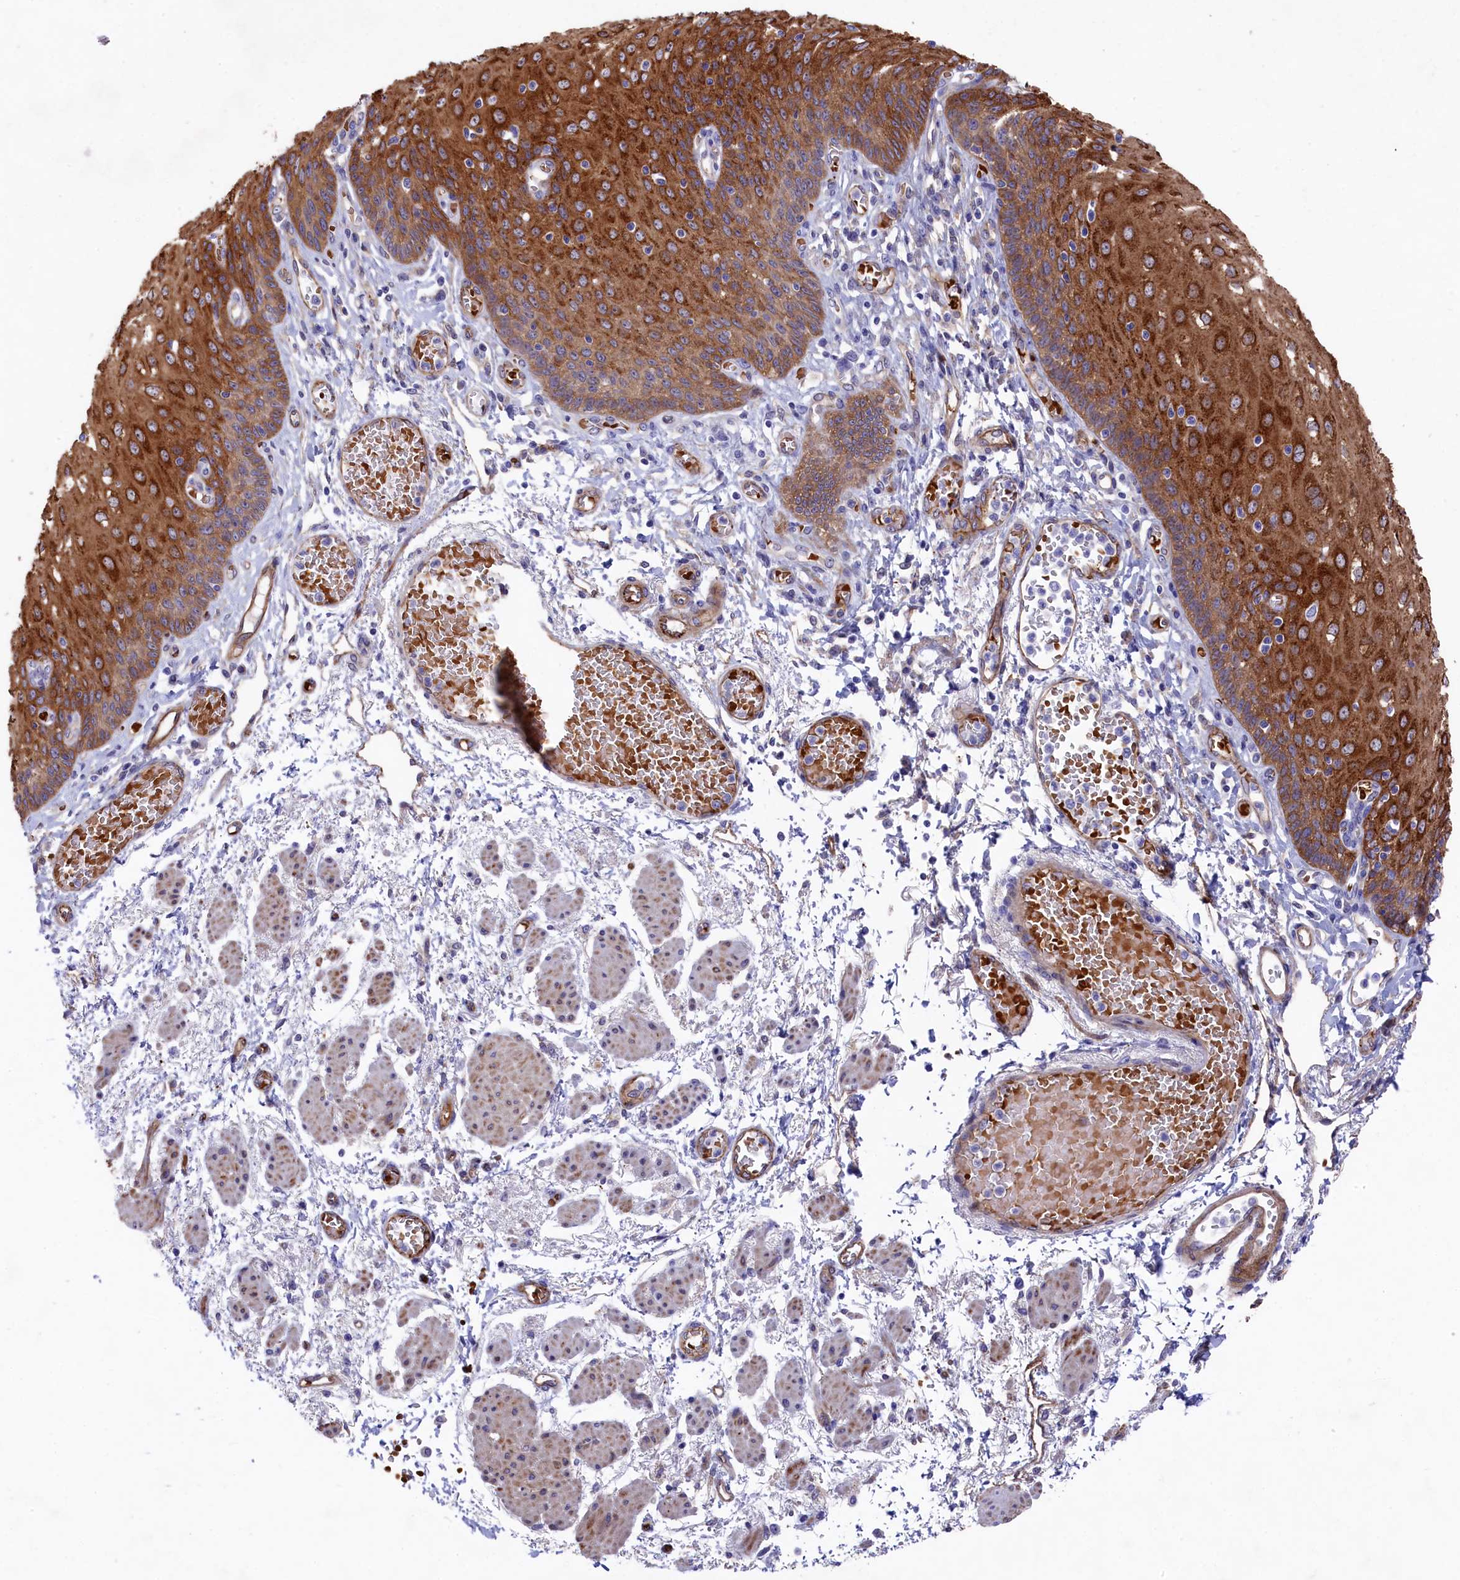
{"staining": {"intensity": "strong", "quantity": ">75%", "location": "cytoplasmic/membranous,nuclear"}, "tissue": "esophagus", "cell_type": "Squamous epithelial cells", "image_type": "normal", "snomed": [{"axis": "morphology", "description": "Normal tissue, NOS"}, {"axis": "topography", "description": "Esophagus"}], "caption": "IHC staining of benign esophagus, which exhibits high levels of strong cytoplasmic/membranous,nuclear positivity in about >75% of squamous epithelial cells indicating strong cytoplasmic/membranous,nuclear protein staining. The staining was performed using DAB (brown) for protein detection and nuclei were counterstained in hematoxylin (blue).", "gene": "LHFPL4", "patient": {"sex": "male", "age": 81}}